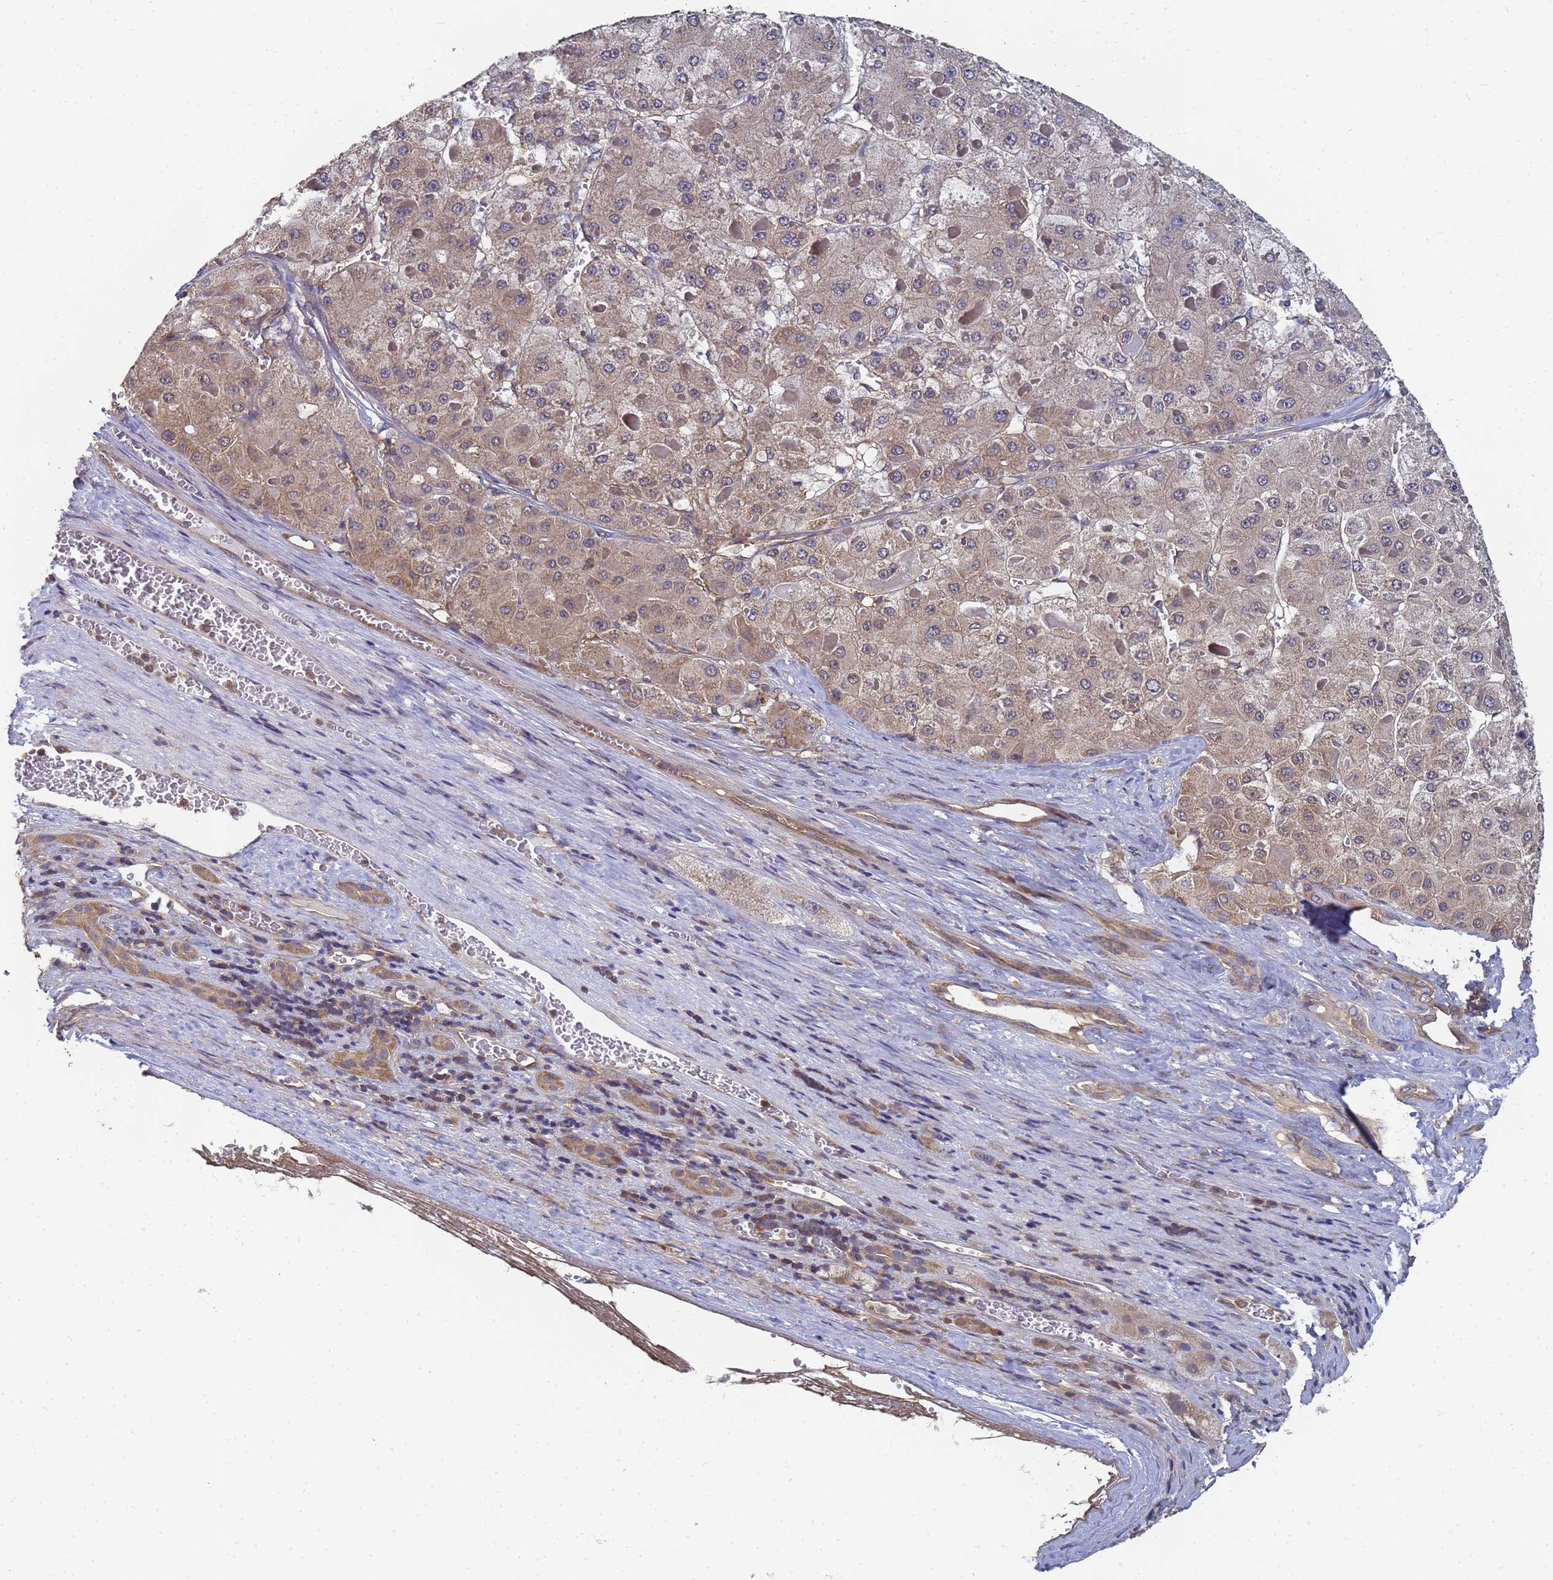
{"staining": {"intensity": "moderate", "quantity": "25%-75%", "location": "cytoplasmic/membranous"}, "tissue": "liver cancer", "cell_type": "Tumor cells", "image_type": "cancer", "snomed": [{"axis": "morphology", "description": "Carcinoma, Hepatocellular, NOS"}, {"axis": "topography", "description": "Liver"}], "caption": "Immunohistochemistry photomicrograph of neoplastic tissue: liver hepatocellular carcinoma stained using immunohistochemistry (IHC) displays medium levels of moderate protein expression localized specifically in the cytoplasmic/membranous of tumor cells, appearing as a cytoplasmic/membranous brown color.", "gene": "ALS2CL", "patient": {"sex": "female", "age": 73}}